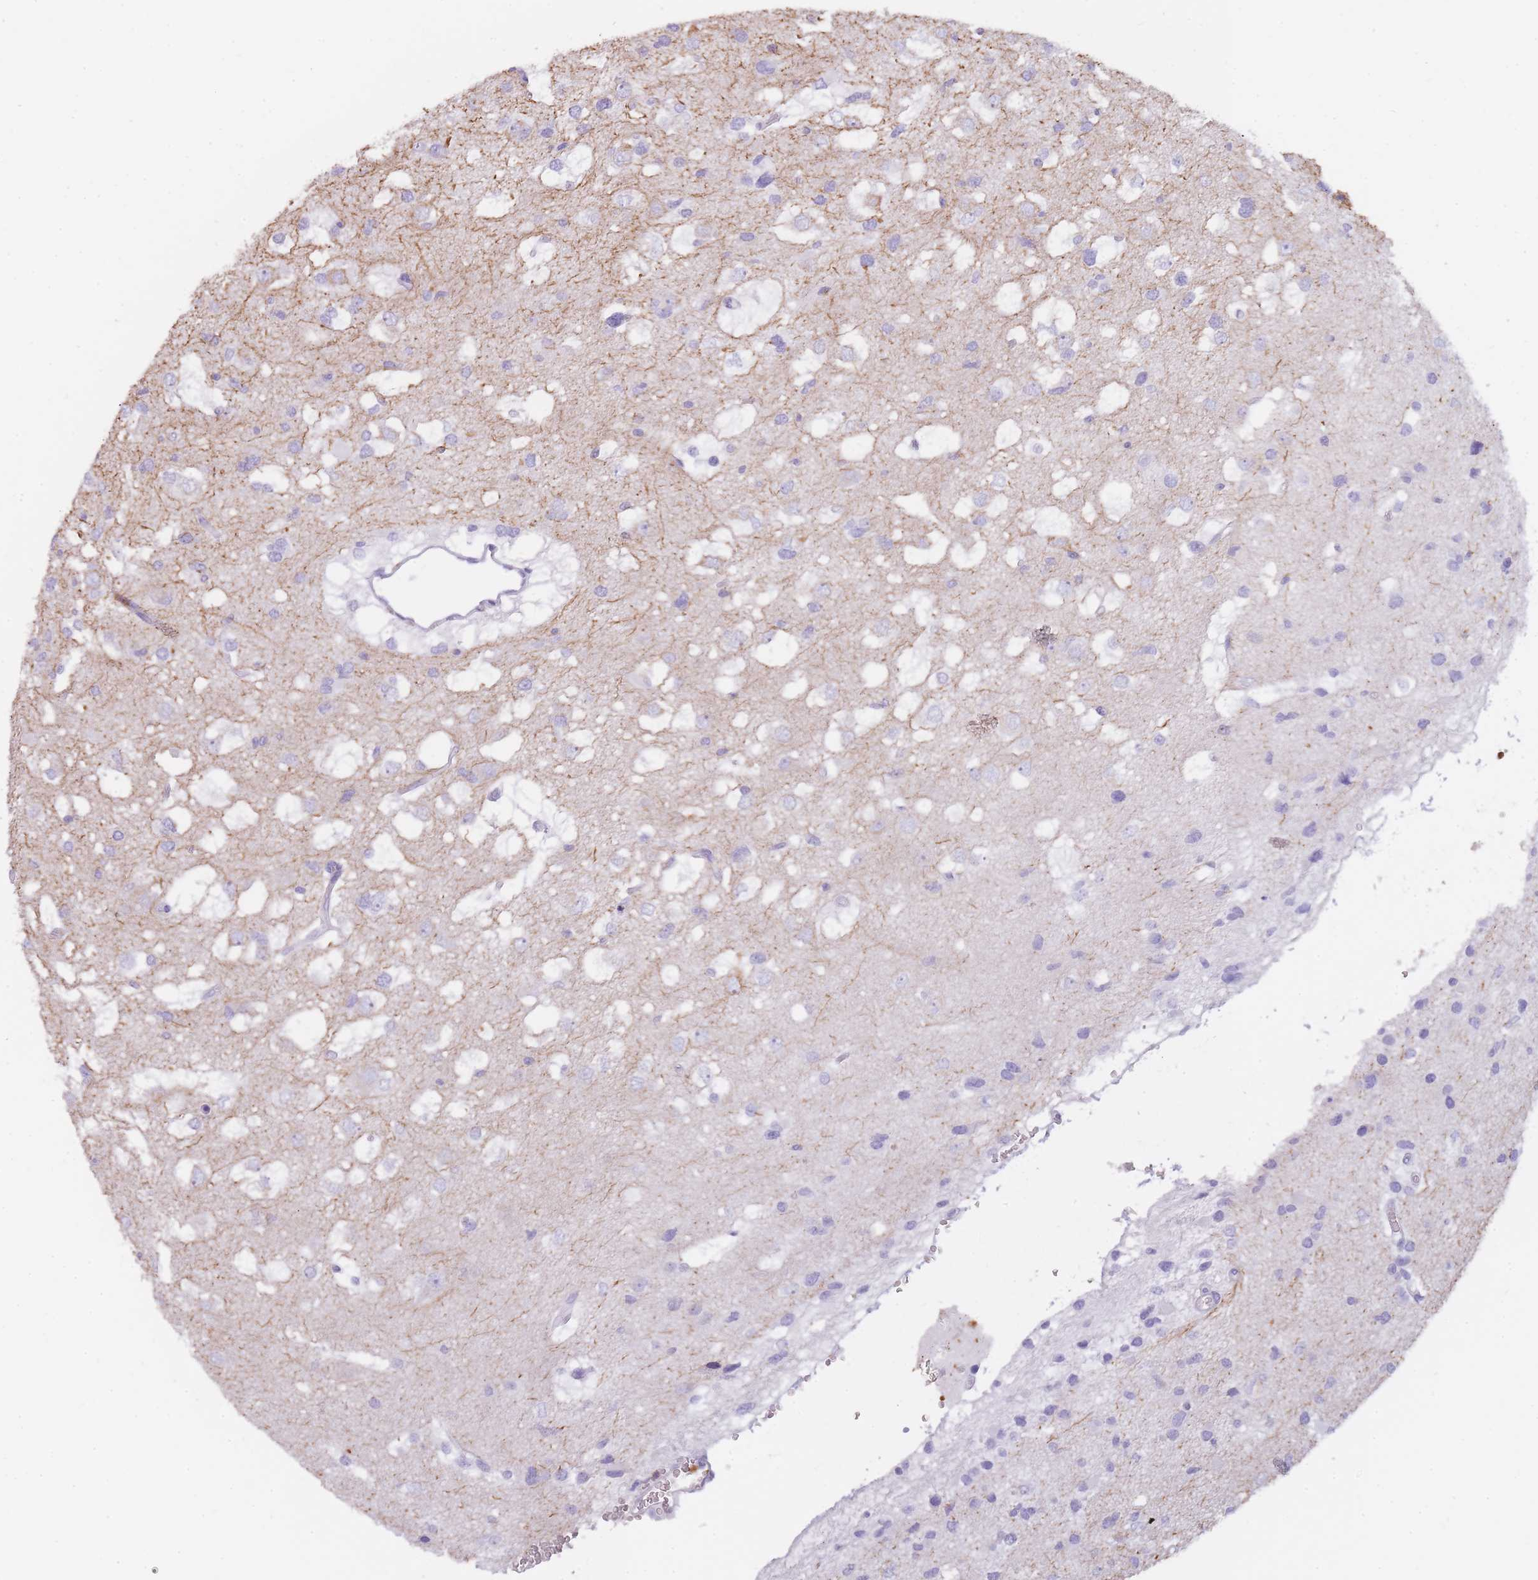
{"staining": {"intensity": "negative", "quantity": "none", "location": "none"}, "tissue": "glioma", "cell_type": "Tumor cells", "image_type": "cancer", "snomed": [{"axis": "morphology", "description": "Glioma, malignant, High grade"}, {"axis": "topography", "description": "Brain"}], "caption": "Immunohistochemistry (IHC) photomicrograph of malignant glioma (high-grade) stained for a protein (brown), which exhibits no positivity in tumor cells.", "gene": "CR1L", "patient": {"sex": "male", "age": 53}}